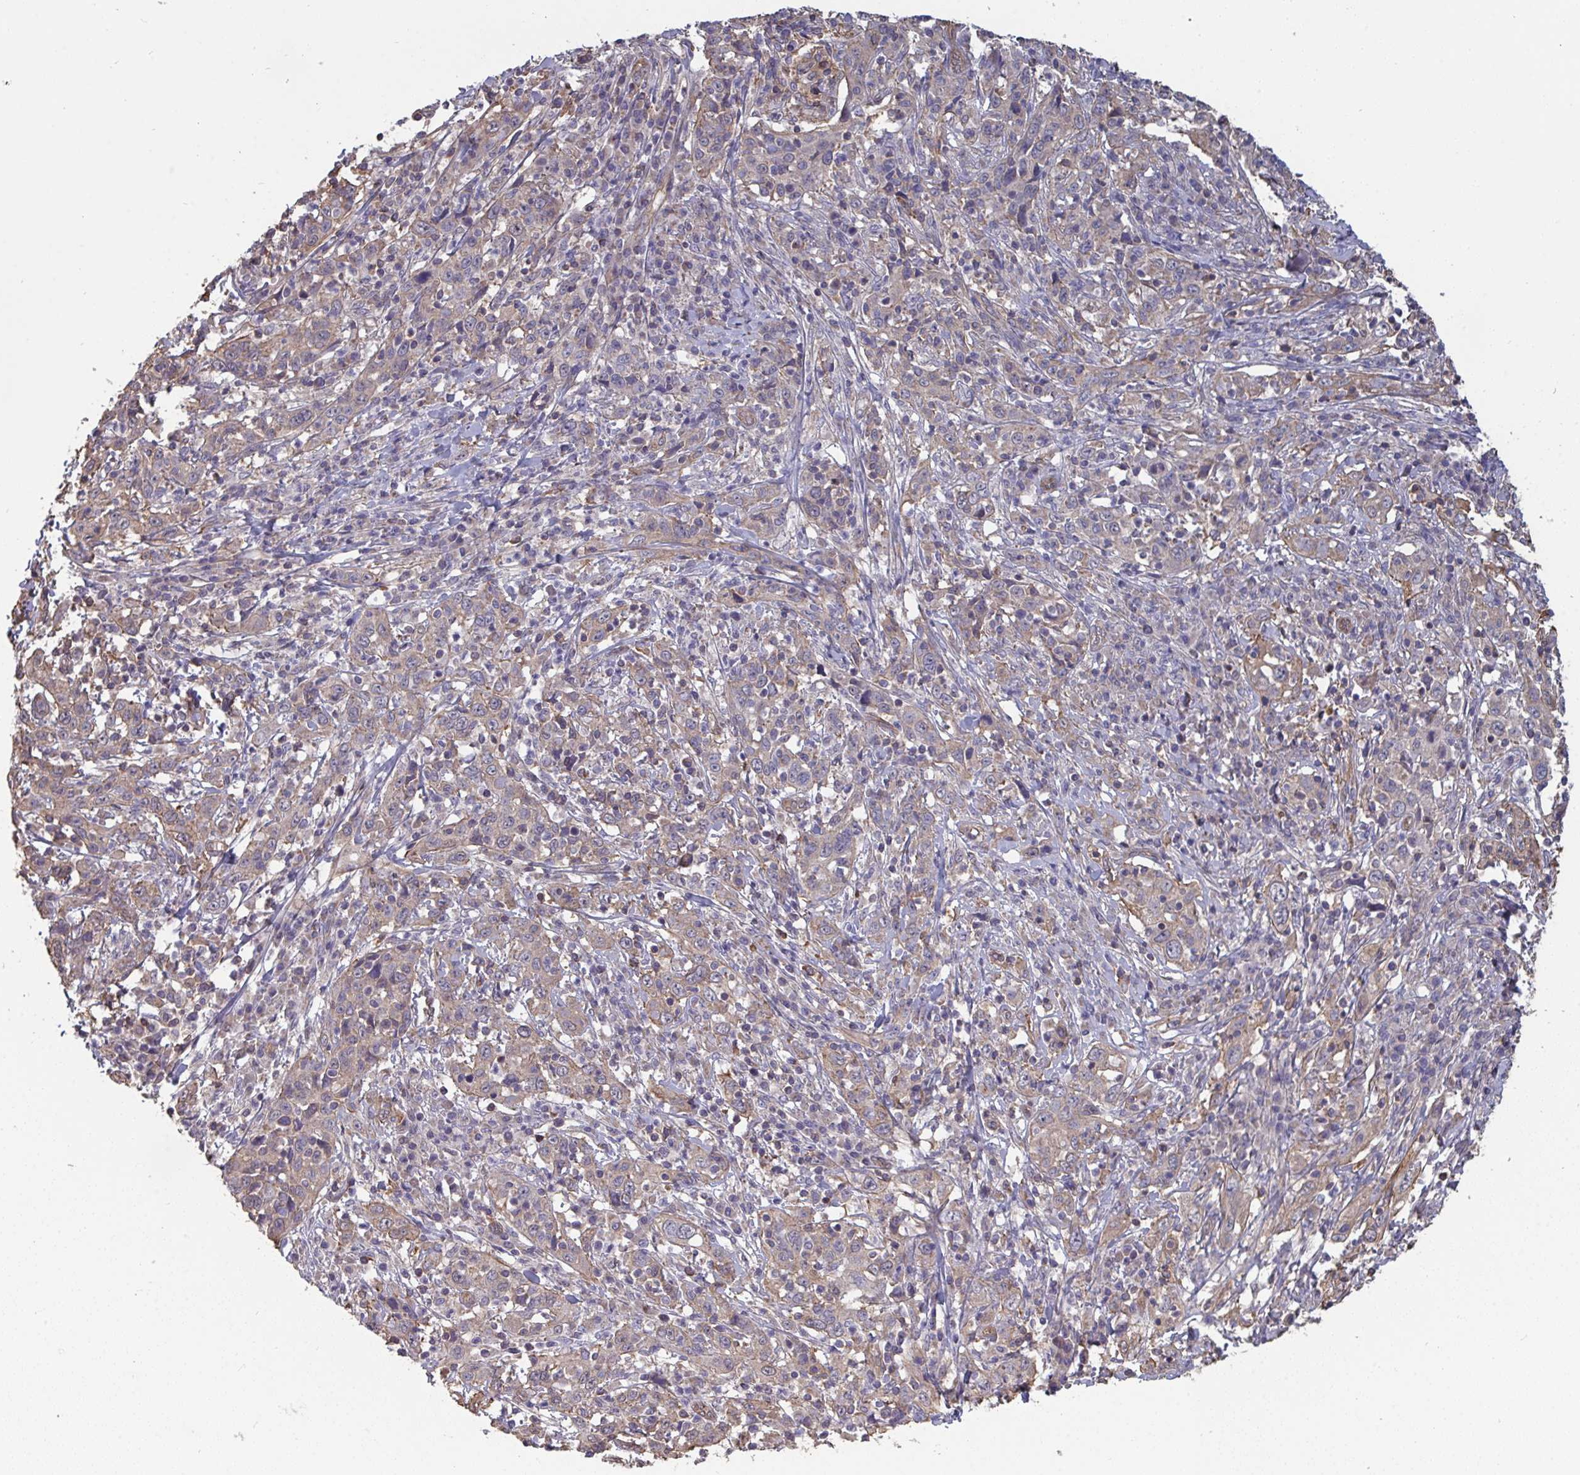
{"staining": {"intensity": "negative", "quantity": "none", "location": "none"}, "tissue": "cervical cancer", "cell_type": "Tumor cells", "image_type": "cancer", "snomed": [{"axis": "morphology", "description": "Squamous cell carcinoma, NOS"}, {"axis": "topography", "description": "Cervix"}], "caption": "Photomicrograph shows no significant protein expression in tumor cells of cervical cancer (squamous cell carcinoma).", "gene": "ISCU", "patient": {"sex": "female", "age": 46}}